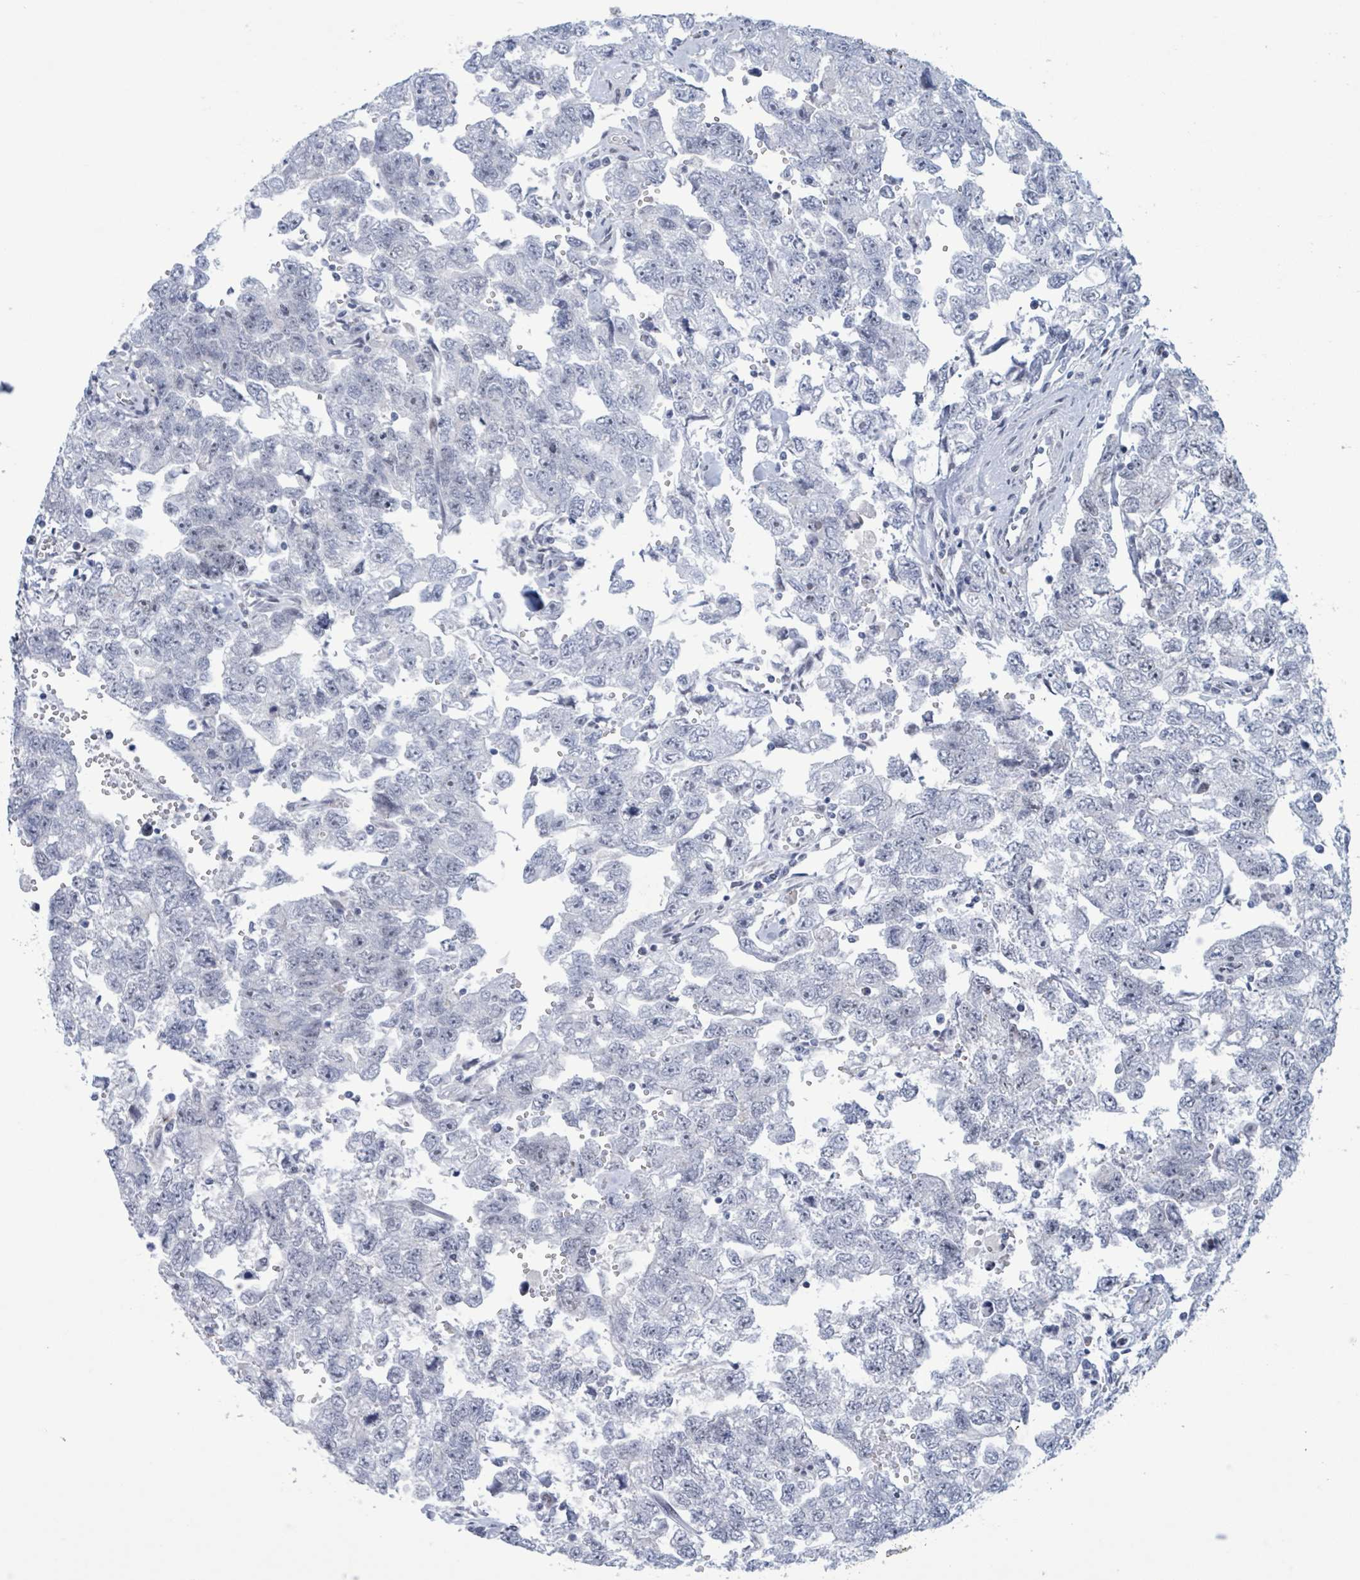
{"staining": {"intensity": "negative", "quantity": "none", "location": "none"}, "tissue": "testis cancer", "cell_type": "Tumor cells", "image_type": "cancer", "snomed": [{"axis": "morphology", "description": "Carcinoma, Embryonal, NOS"}, {"axis": "topography", "description": "Testis"}], "caption": "This is a image of immunohistochemistry (IHC) staining of embryonal carcinoma (testis), which shows no staining in tumor cells.", "gene": "CT45A5", "patient": {"sex": "male", "age": 22}}